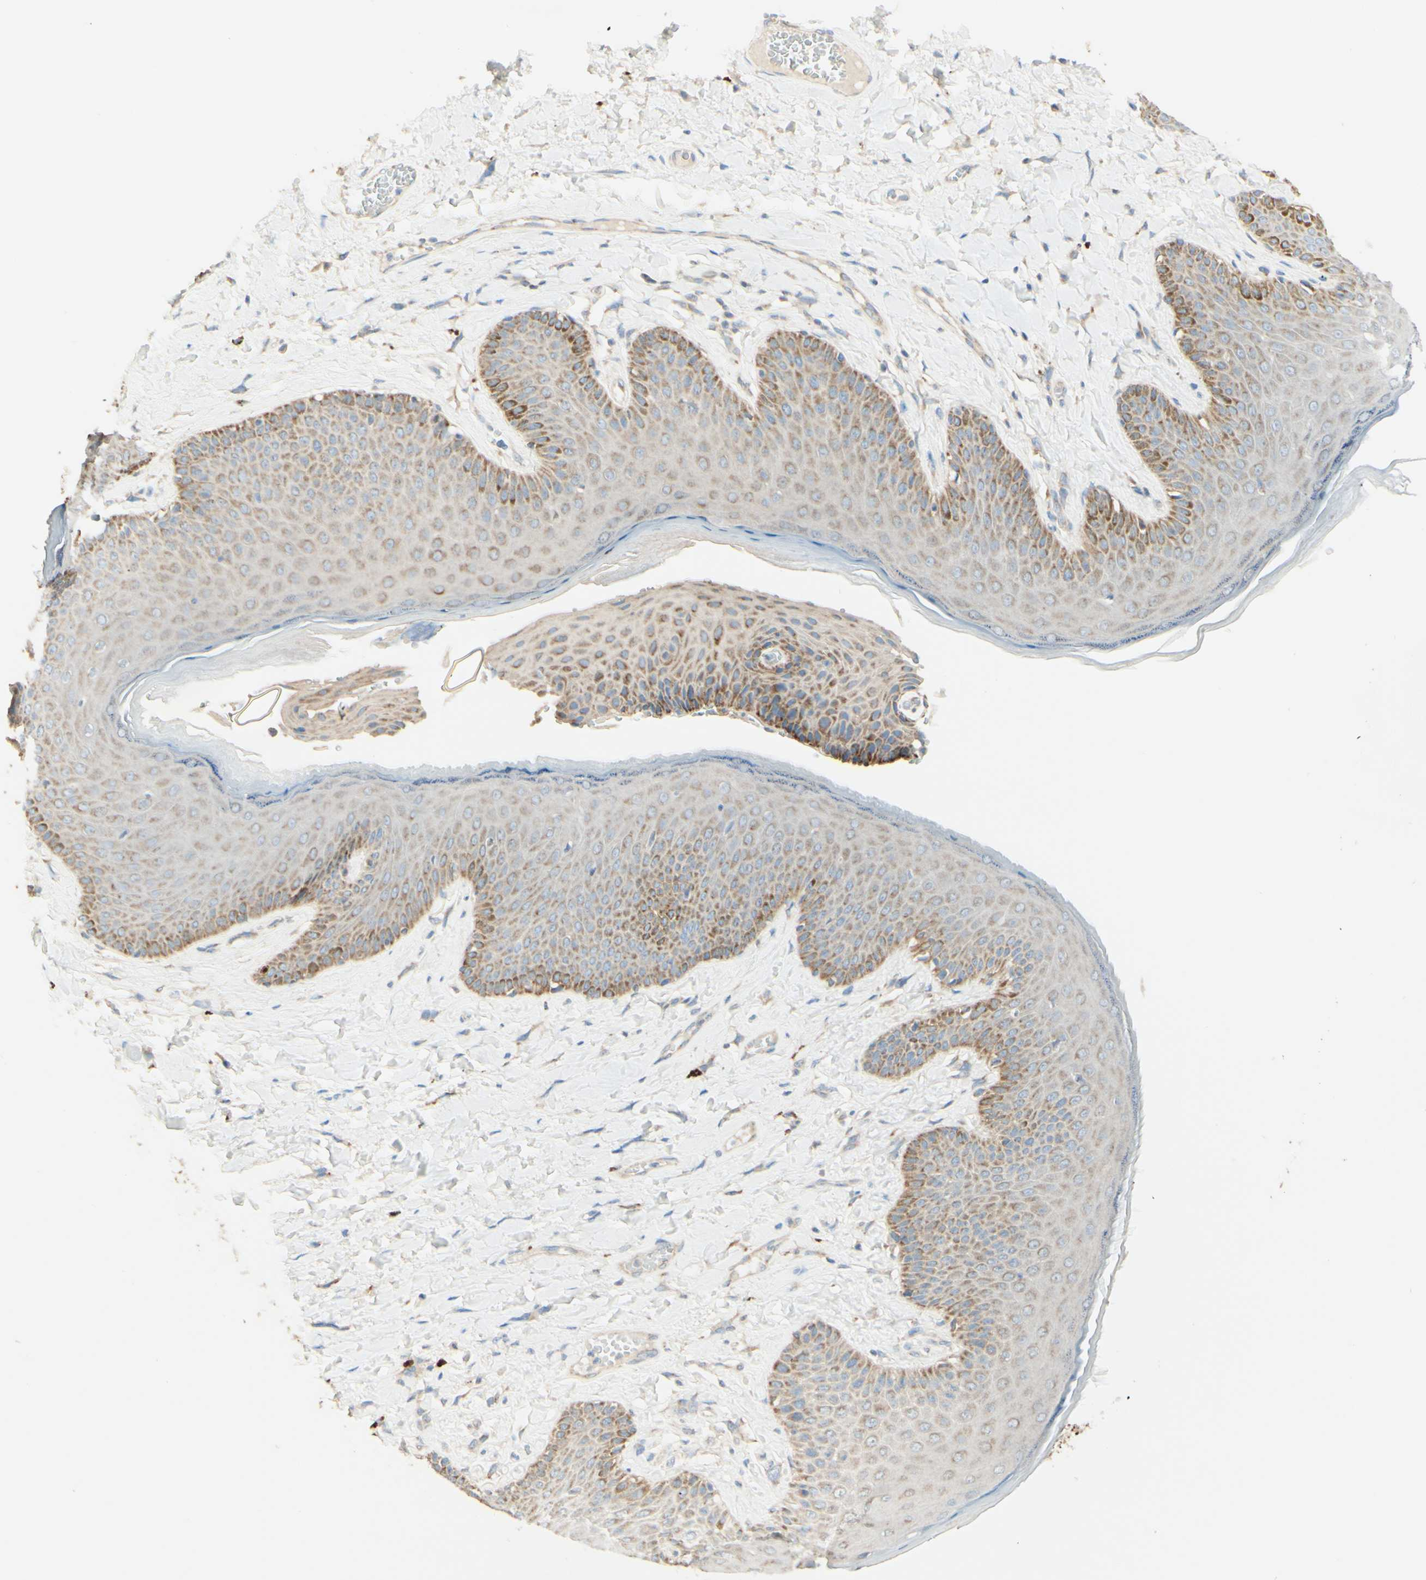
{"staining": {"intensity": "moderate", "quantity": "25%-75%", "location": "cytoplasmic/membranous"}, "tissue": "skin", "cell_type": "Epidermal cells", "image_type": "normal", "snomed": [{"axis": "morphology", "description": "Normal tissue, NOS"}, {"axis": "topography", "description": "Anal"}], "caption": "A high-resolution photomicrograph shows immunohistochemistry (IHC) staining of unremarkable skin, which displays moderate cytoplasmic/membranous positivity in about 25%-75% of epidermal cells.", "gene": "ARMC10", "patient": {"sex": "male", "age": 69}}